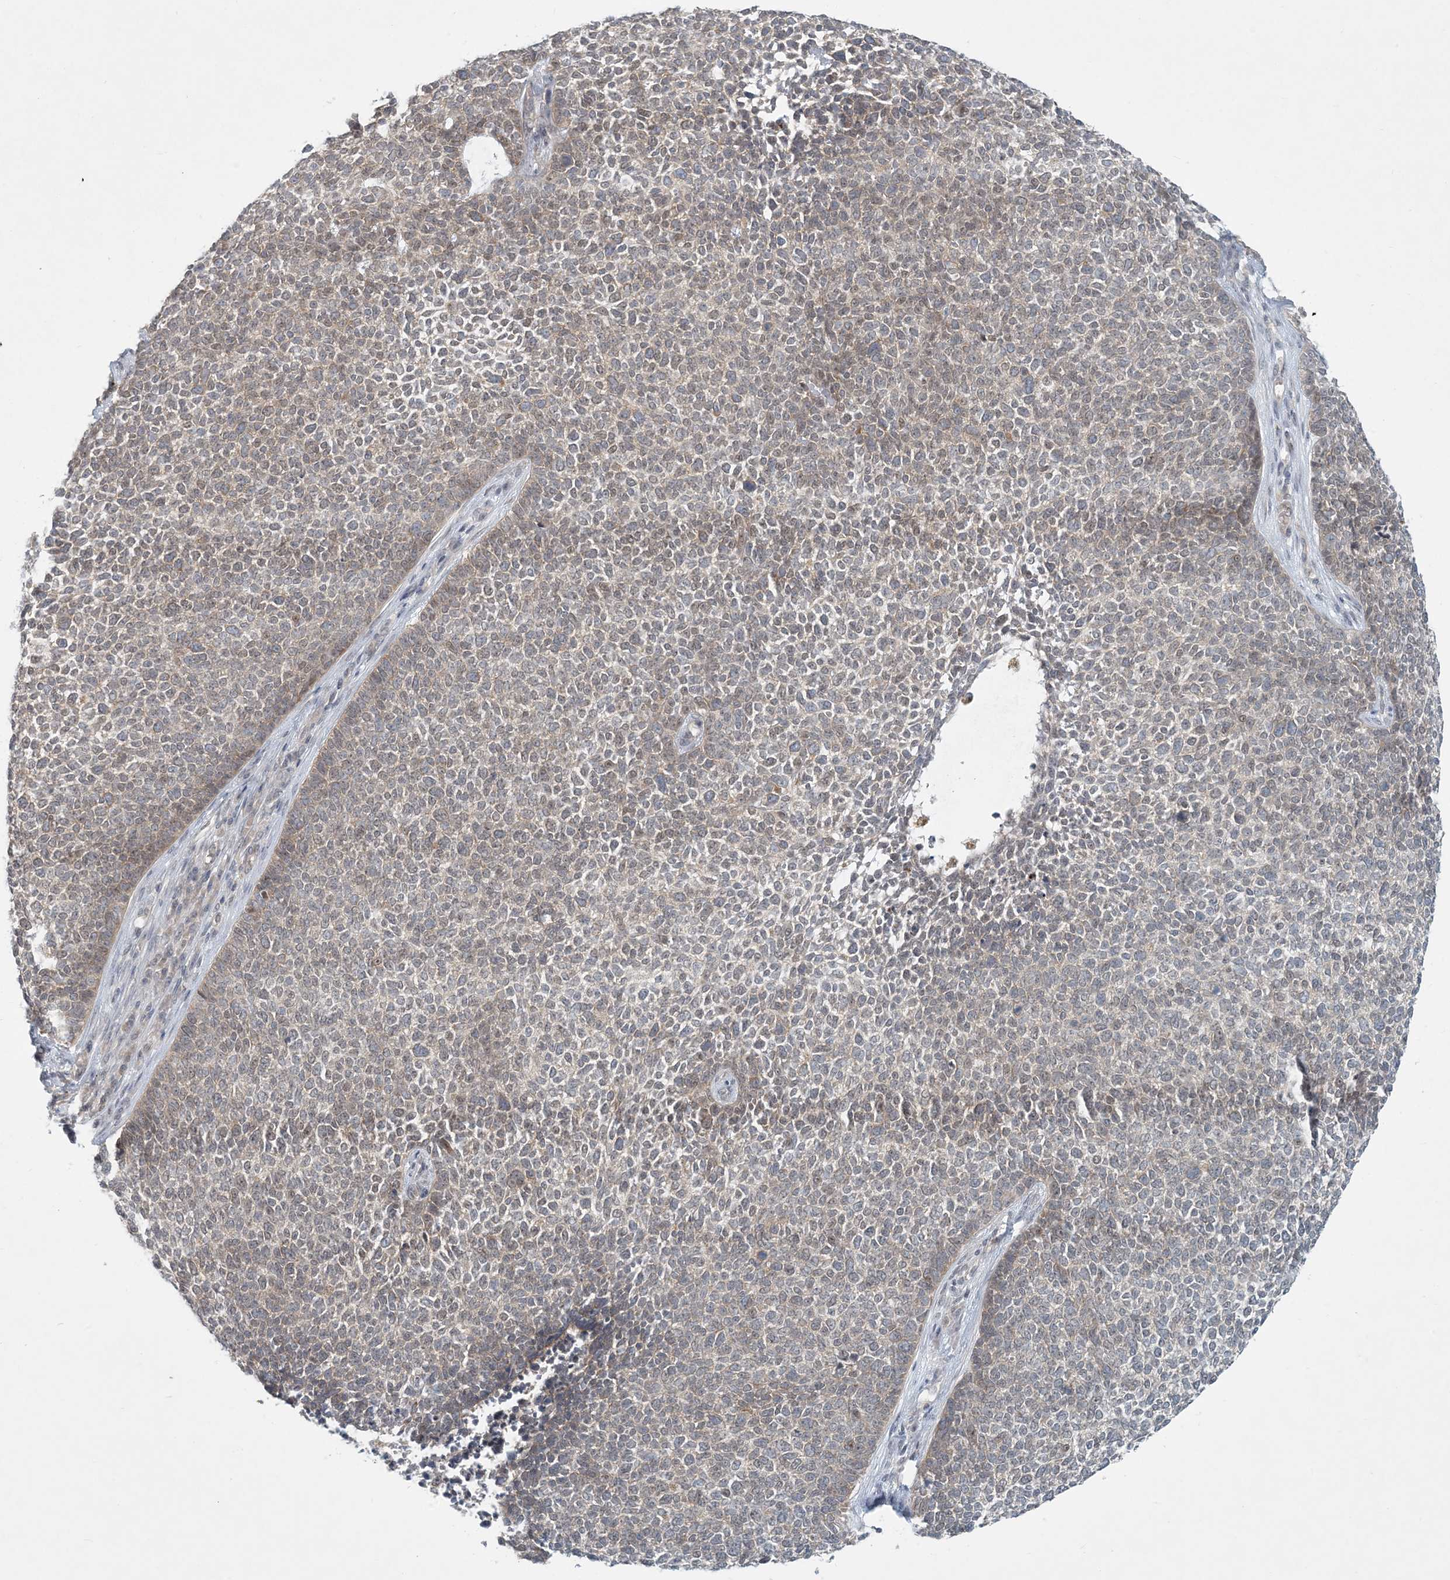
{"staining": {"intensity": "weak", "quantity": ">75%", "location": "cytoplasmic/membranous,nuclear"}, "tissue": "skin cancer", "cell_type": "Tumor cells", "image_type": "cancer", "snomed": [{"axis": "morphology", "description": "Basal cell carcinoma"}, {"axis": "topography", "description": "Skin"}], "caption": "The histopathology image shows a brown stain indicating the presence of a protein in the cytoplasmic/membranous and nuclear of tumor cells in skin basal cell carcinoma.", "gene": "OBI1", "patient": {"sex": "female", "age": 84}}